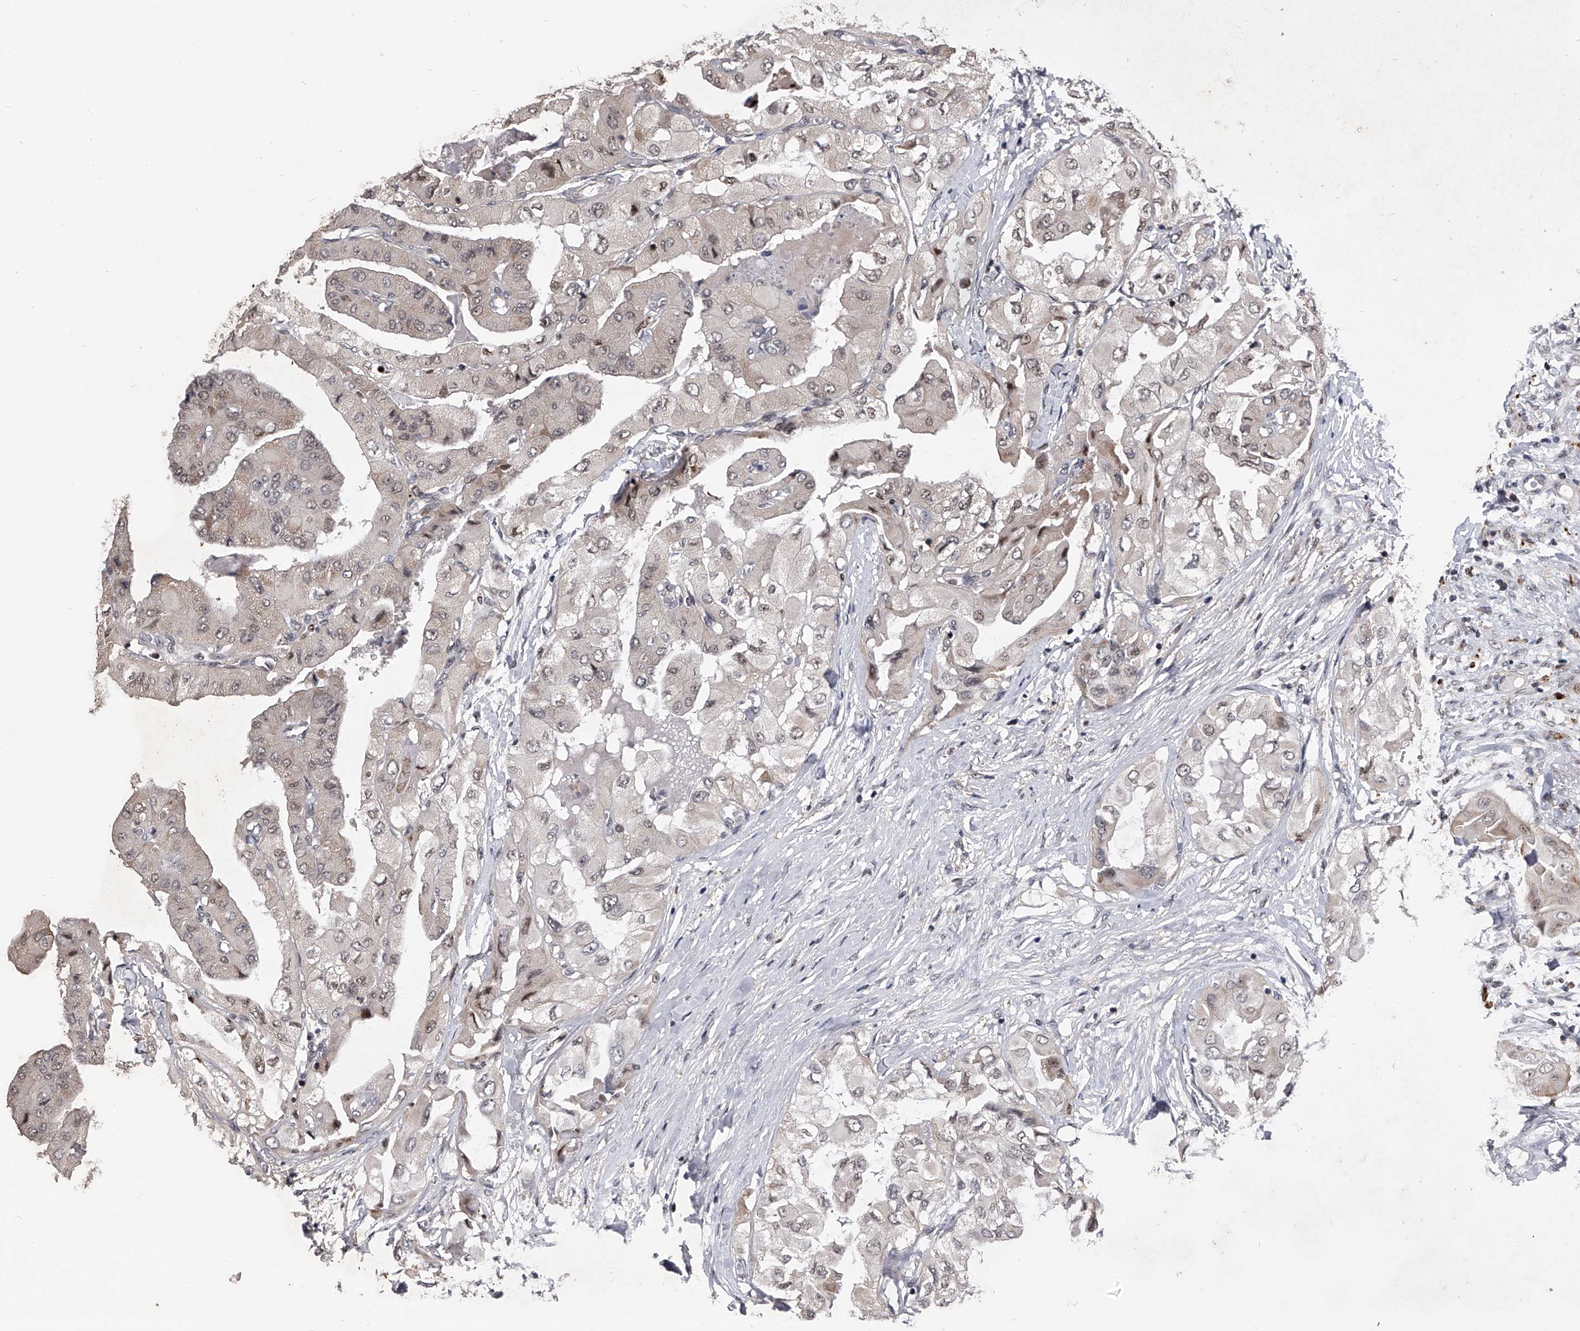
{"staining": {"intensity": "weak", "quantity": "25%-75%", "location": "nuclear"}, "tissue": "thyroid cancer", "cell_type": "Tumor cells", "image_type": "cancer", "snomed": [{"axis": "morphology", "description": "Papillary adenocarcinoma, NOS"}, {"axis": "topography", "description": "Thyroid gland"}], "caption": "Protein staining of thyroid cancer tissue displays weak nuclear staining in about 25%-75% of tumor cells.", "gene": "CMTR1", "patient": {"sex": "female", "age": 59}}